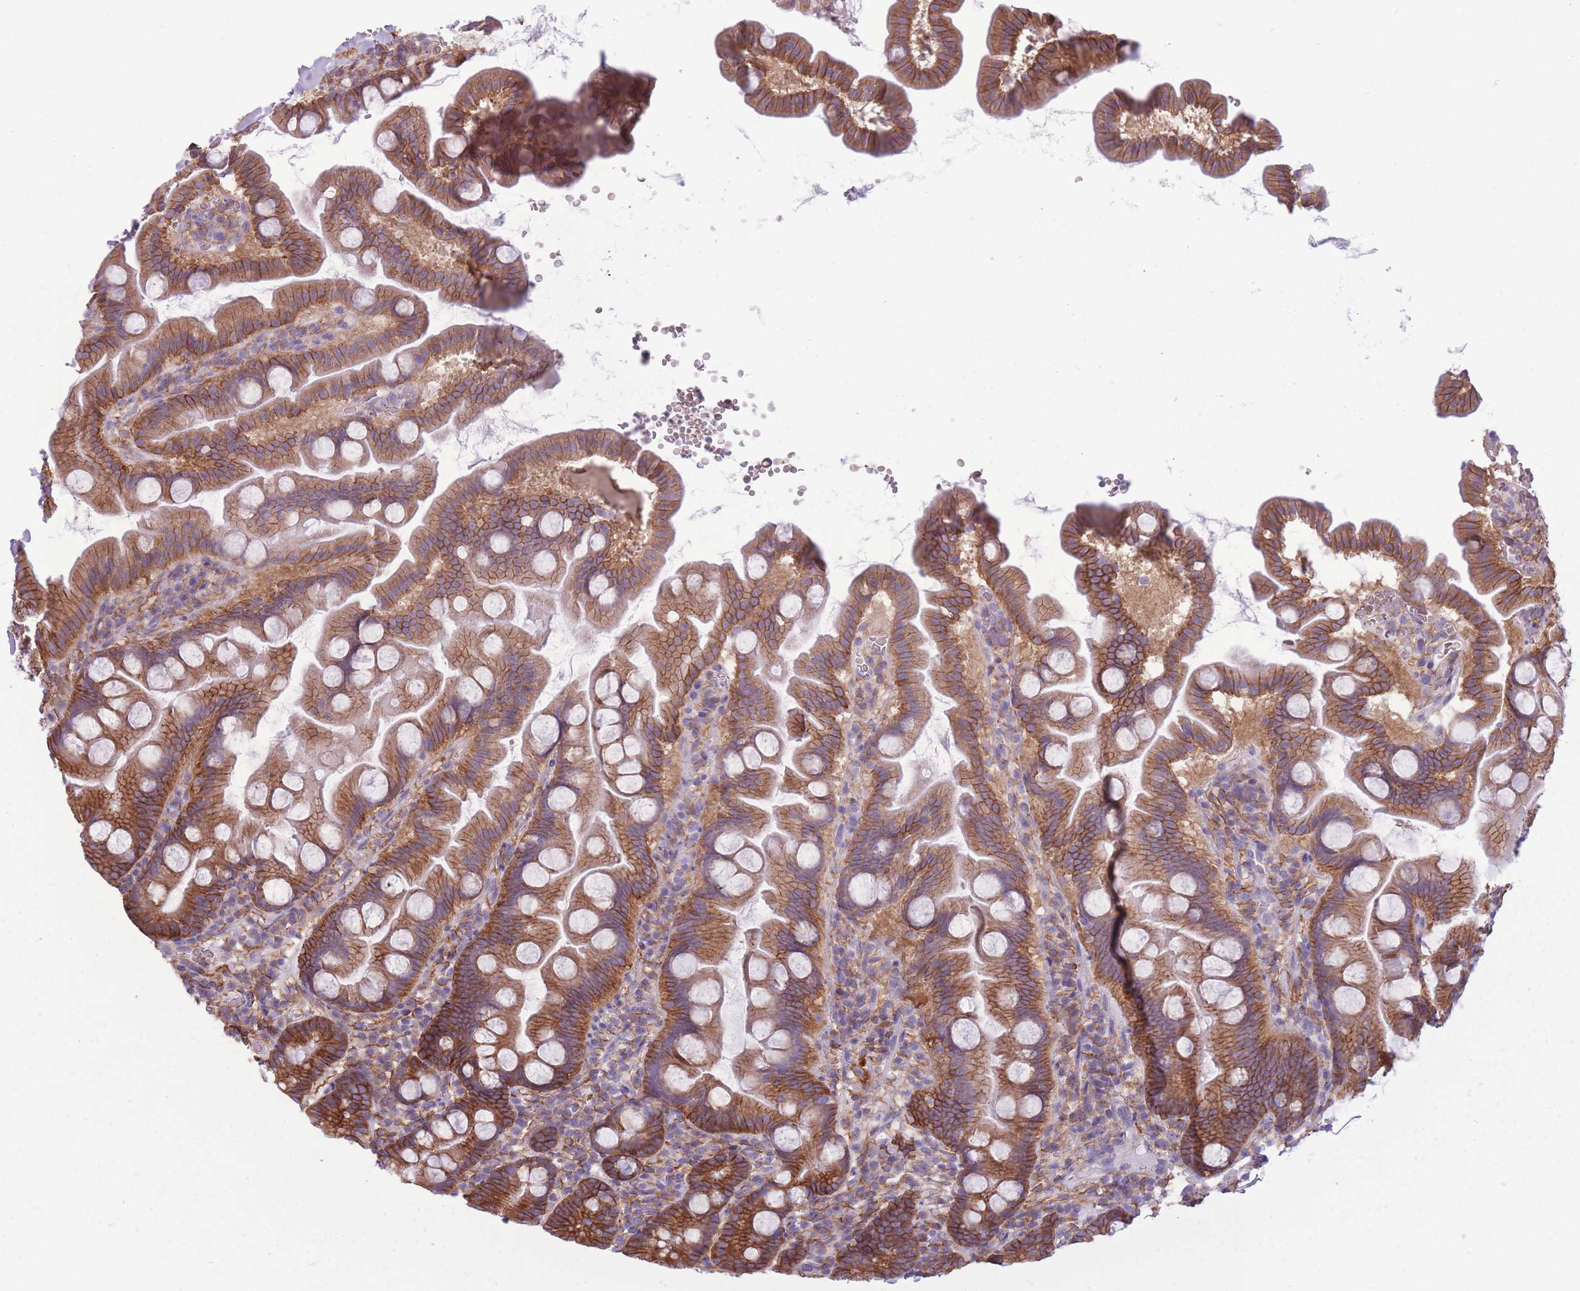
{"staining": {"intensity": "strong", "quantity": ">75%", "location": "cytoplasmic/membranous"}, "tissue": "small intestine", "cell_type": "Glandular cells", "image_type": "normal", "snomed": [{"axis": "morphology", "description": "Normal tissue, NOS"}, {"axis": "topography", "description": "Small intestine"}], "caption": "This is a histology image of IHC staining of unremarkable small intestine, which shows strong staining in the cytoplasmic/membranous of glandular cells.", "gene": "ADD1", "patient": {"sex": "female", "age": 68}}